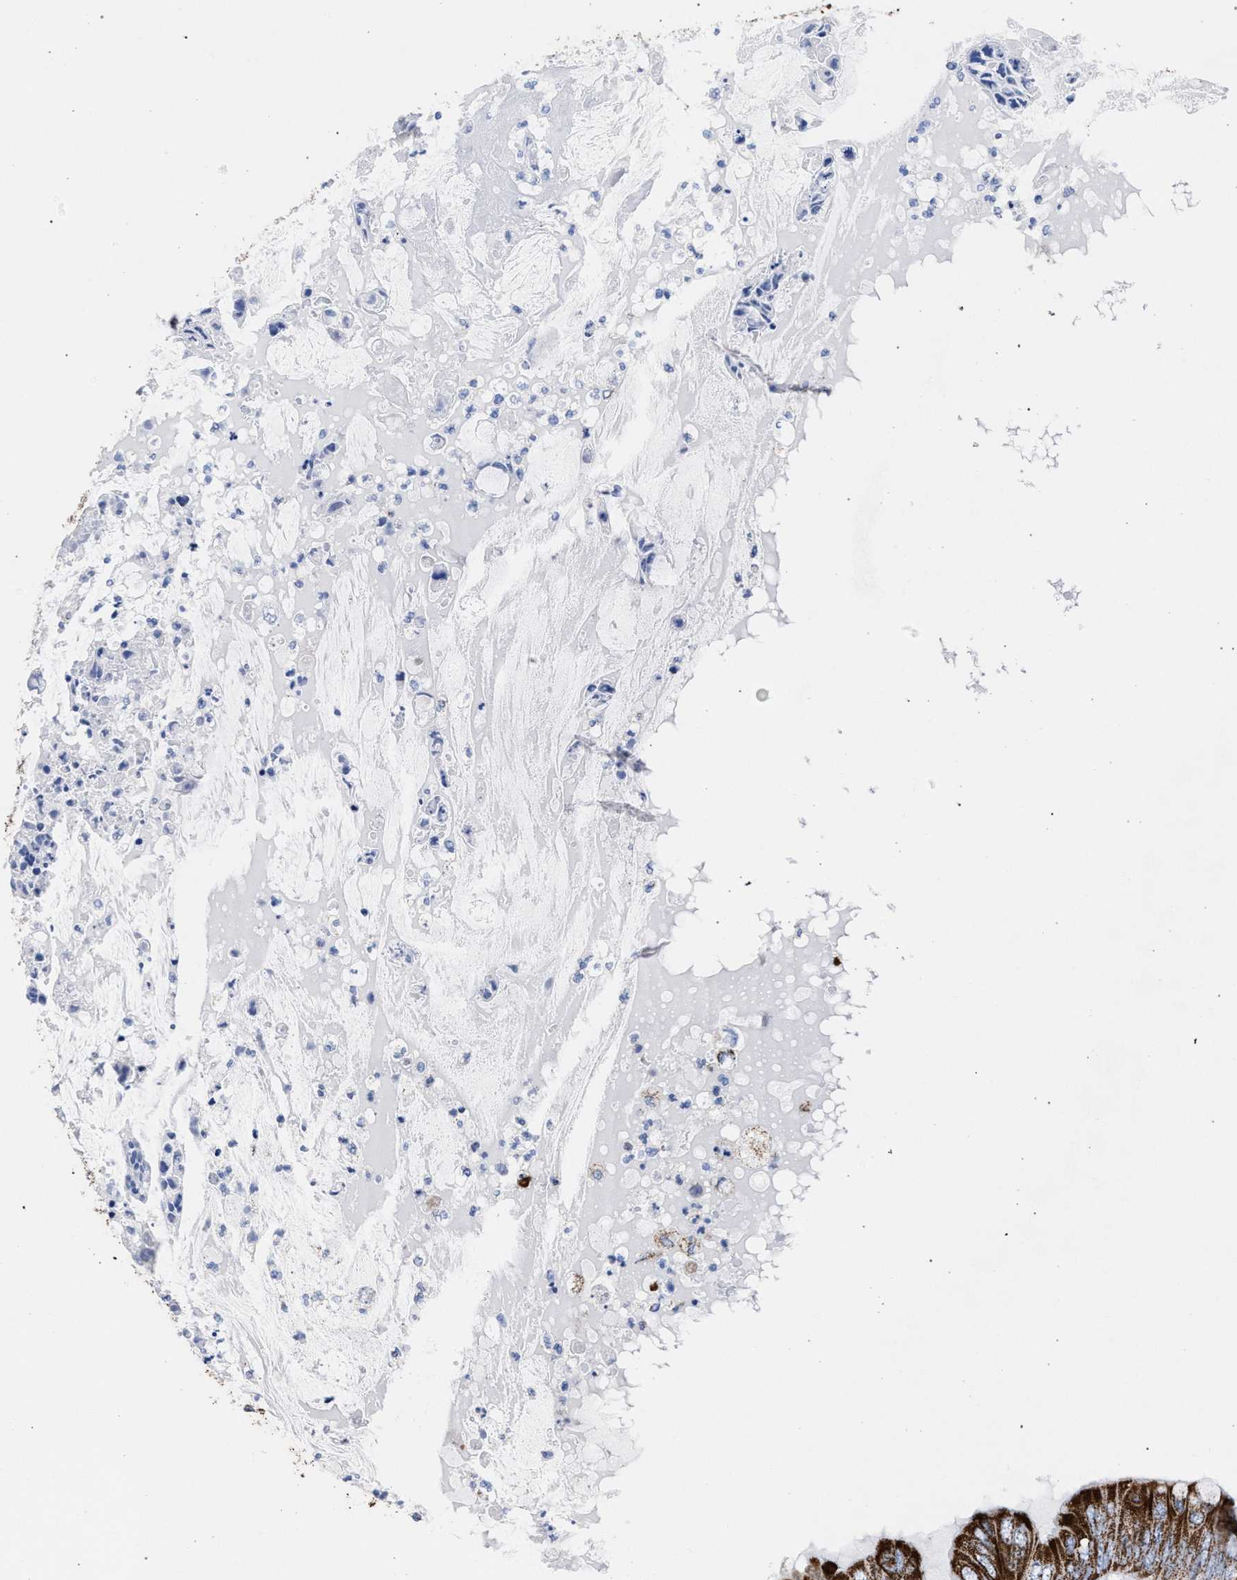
{"staining": {"intensity": "strong", "quantity": ">75%", "location": "cytoplasmic/membranous"}, "tissue": "colorectal cancer", "cell_type": "Tumor cells", "image_type": "cancer", "snomed": [{"axis": "morphology", "description": "Normal tissue, NOS"}, {"axis": "morphology", "description": "Adenocarcinoma, NOS"}, {"axis": "topography", "description": "Rectum"}, {"axis": "topography", "description": "Peripheral nerve tissue"}], "caption": "A high amount of strong cytoplasmic/membranous expression is identified in approximately >75% of tumor cells in adenocarcinoma (colorectal) tissue. (brown staining indicates protein expression, while blue staining denotes nuclei).", "gene": "ACADS", "patient": {"sex": "female", "age": 77}}